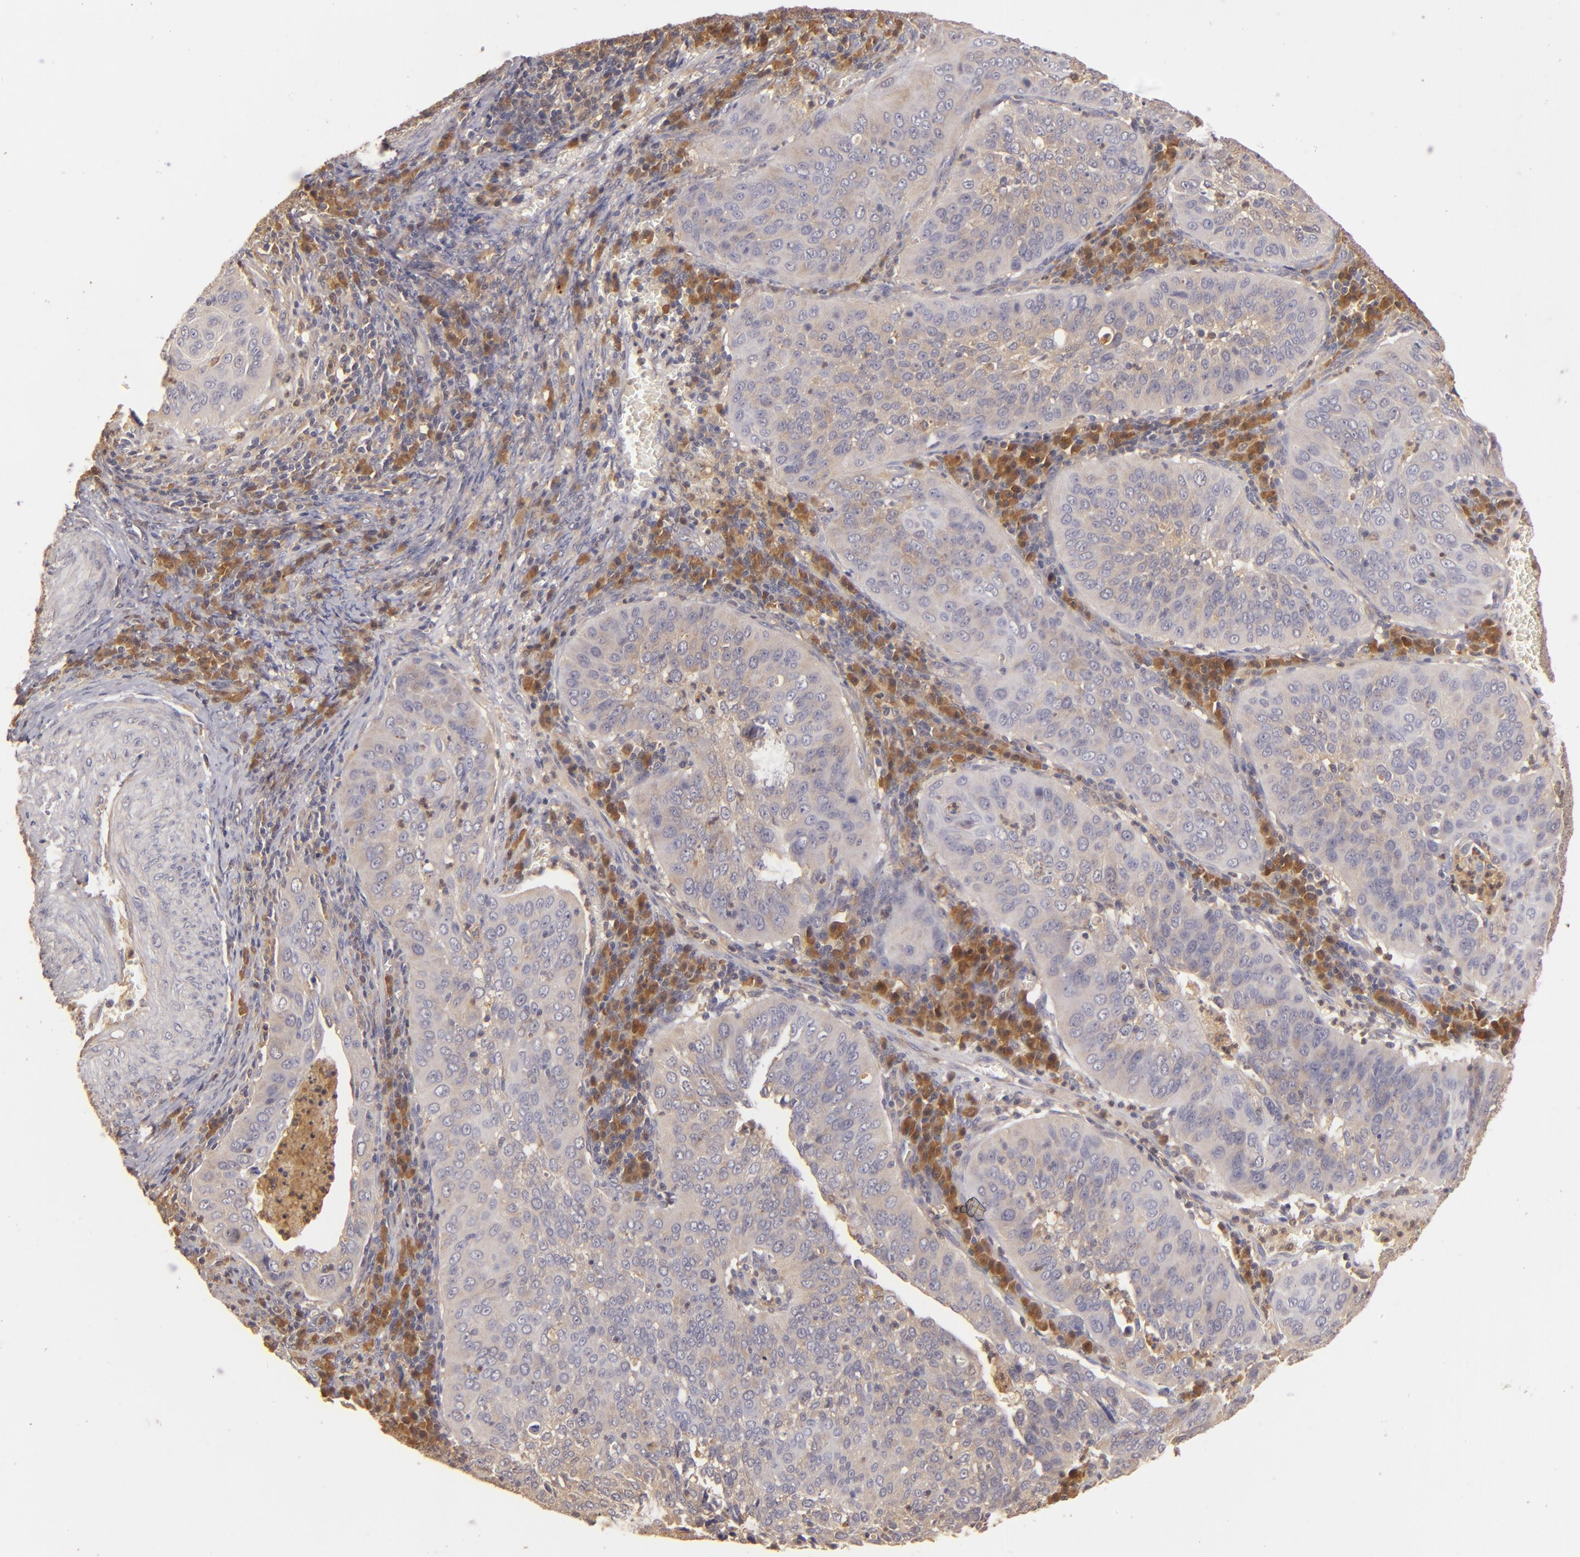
{"staining": {"intensity": "moderate", "quantity": ">75%", "location": "cytoplasmic/membranous"}, "tissue": "cervical cancer", "cell_type": "Tumor cells", "image_type": "cancer", "snomed": [{"axis": "morphology", "description": "Squamous cell carcinoma, NOS"}, {"axis": "topography", "description": "Cervix"}], "caption": "Immunohistochemical staining of cervical squamous cell carcinoma reveals moderate cytoplasmic/membranous protein positivity in approximately >75% of tumor cells. (DAB (3,3'-diaminobenzidine) = brown stain, brightfield microscopy at high magnification).", "gene": "PRKCD", "patient": {"sex": "female", "age": 39}}